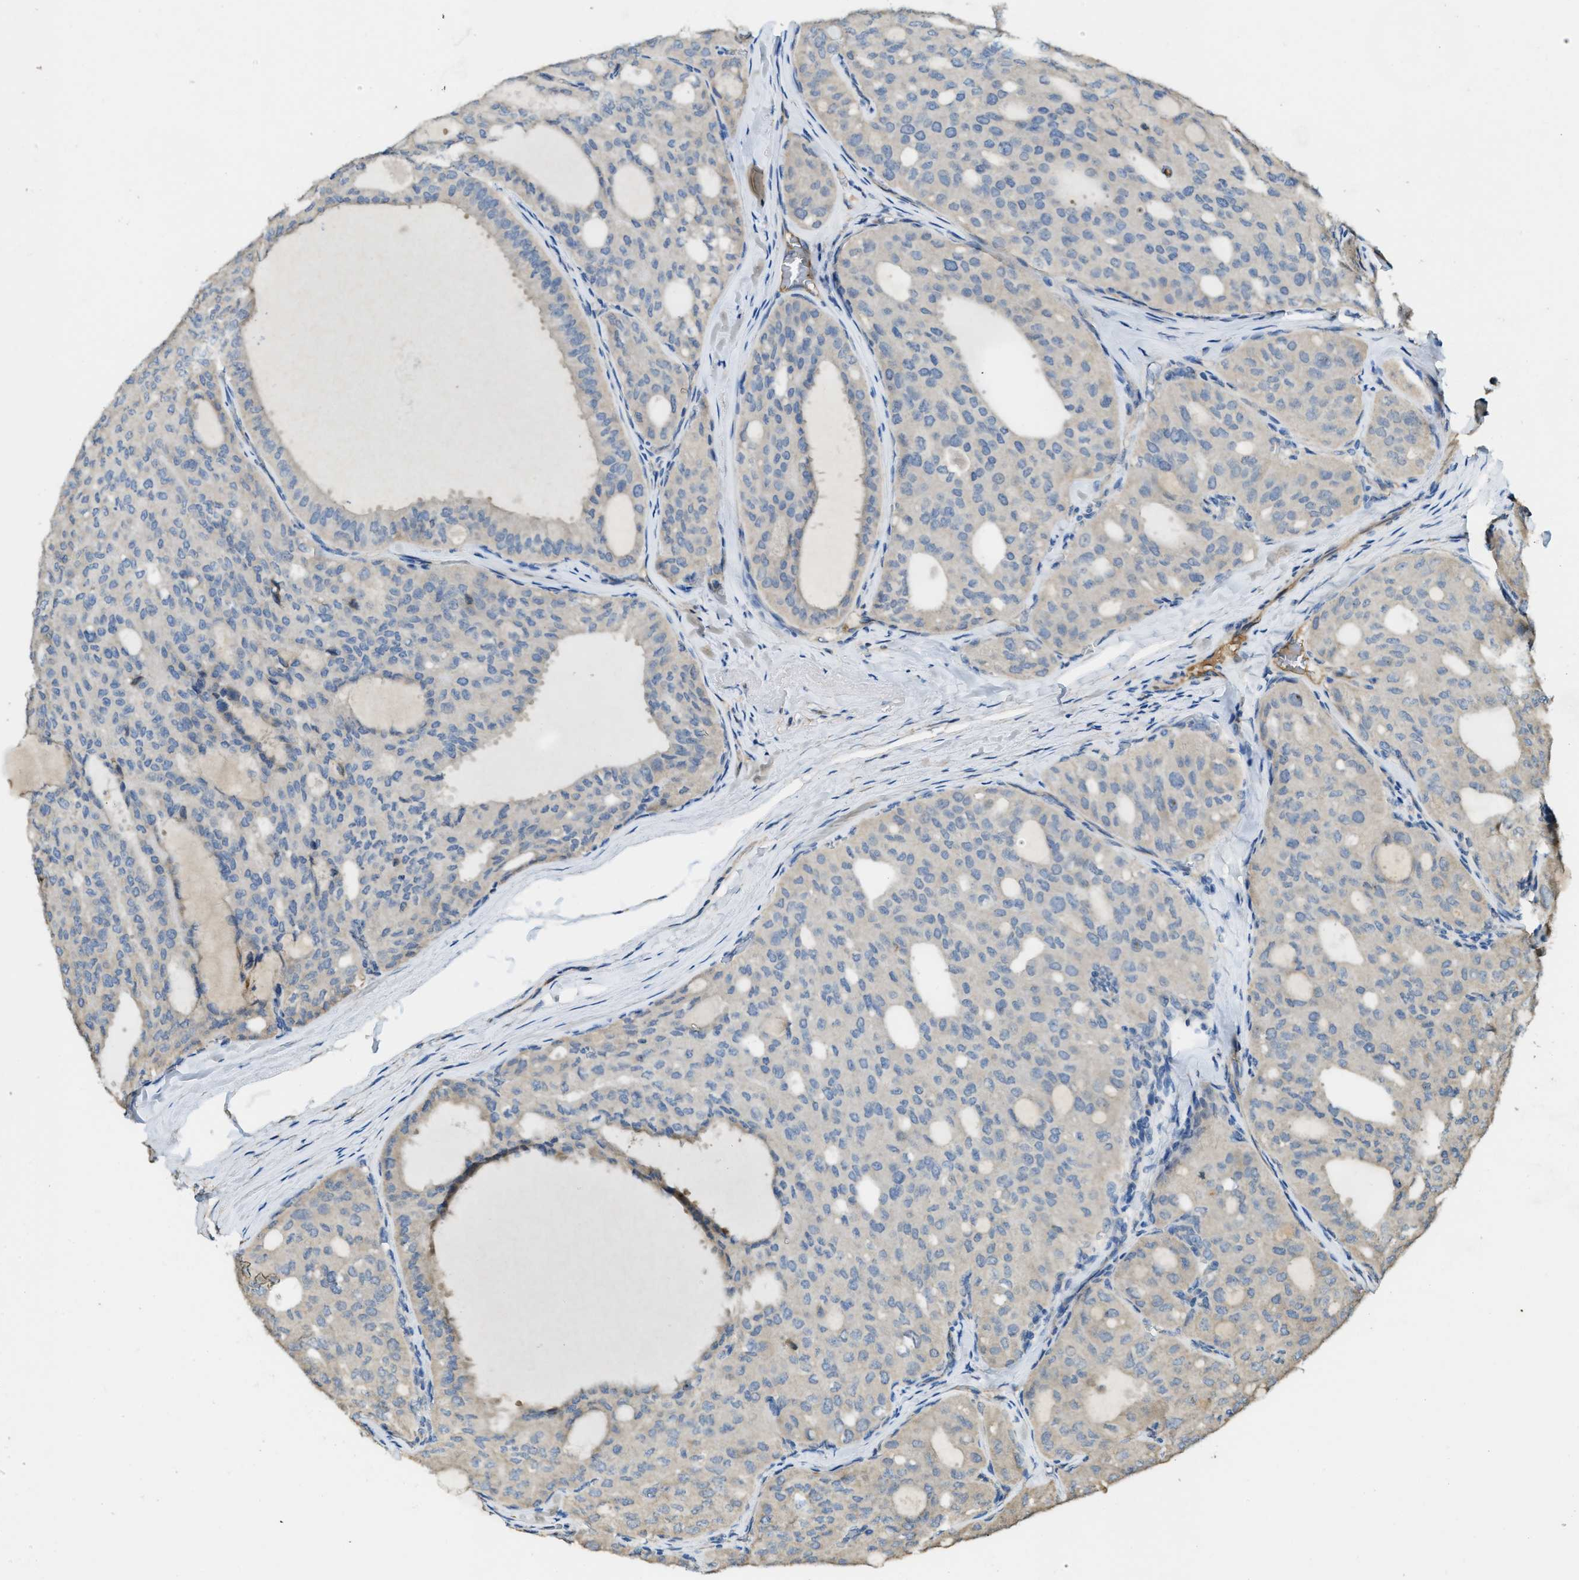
{"staining": {"intensity": "weak", "quantity": "<25%", "location": "cytoplasmic/membranous"}, "tissue": "thyroid cancer", "cell_type": "Tumor cells", "image_type": "cancer", "snomed": [{"axis": "morphology", "description": "Follicular adenoma carcinoma, NOS"}, {"axis": "topography", "description": "Thyroid gland"}], "caption": "Human thyroid follicular adenoma carcinoma stained for a protein using IHC demonstrates no staining in tumor cells.", "gene": "RIPK2", "patient": {"sex": "male", "age": 75}}